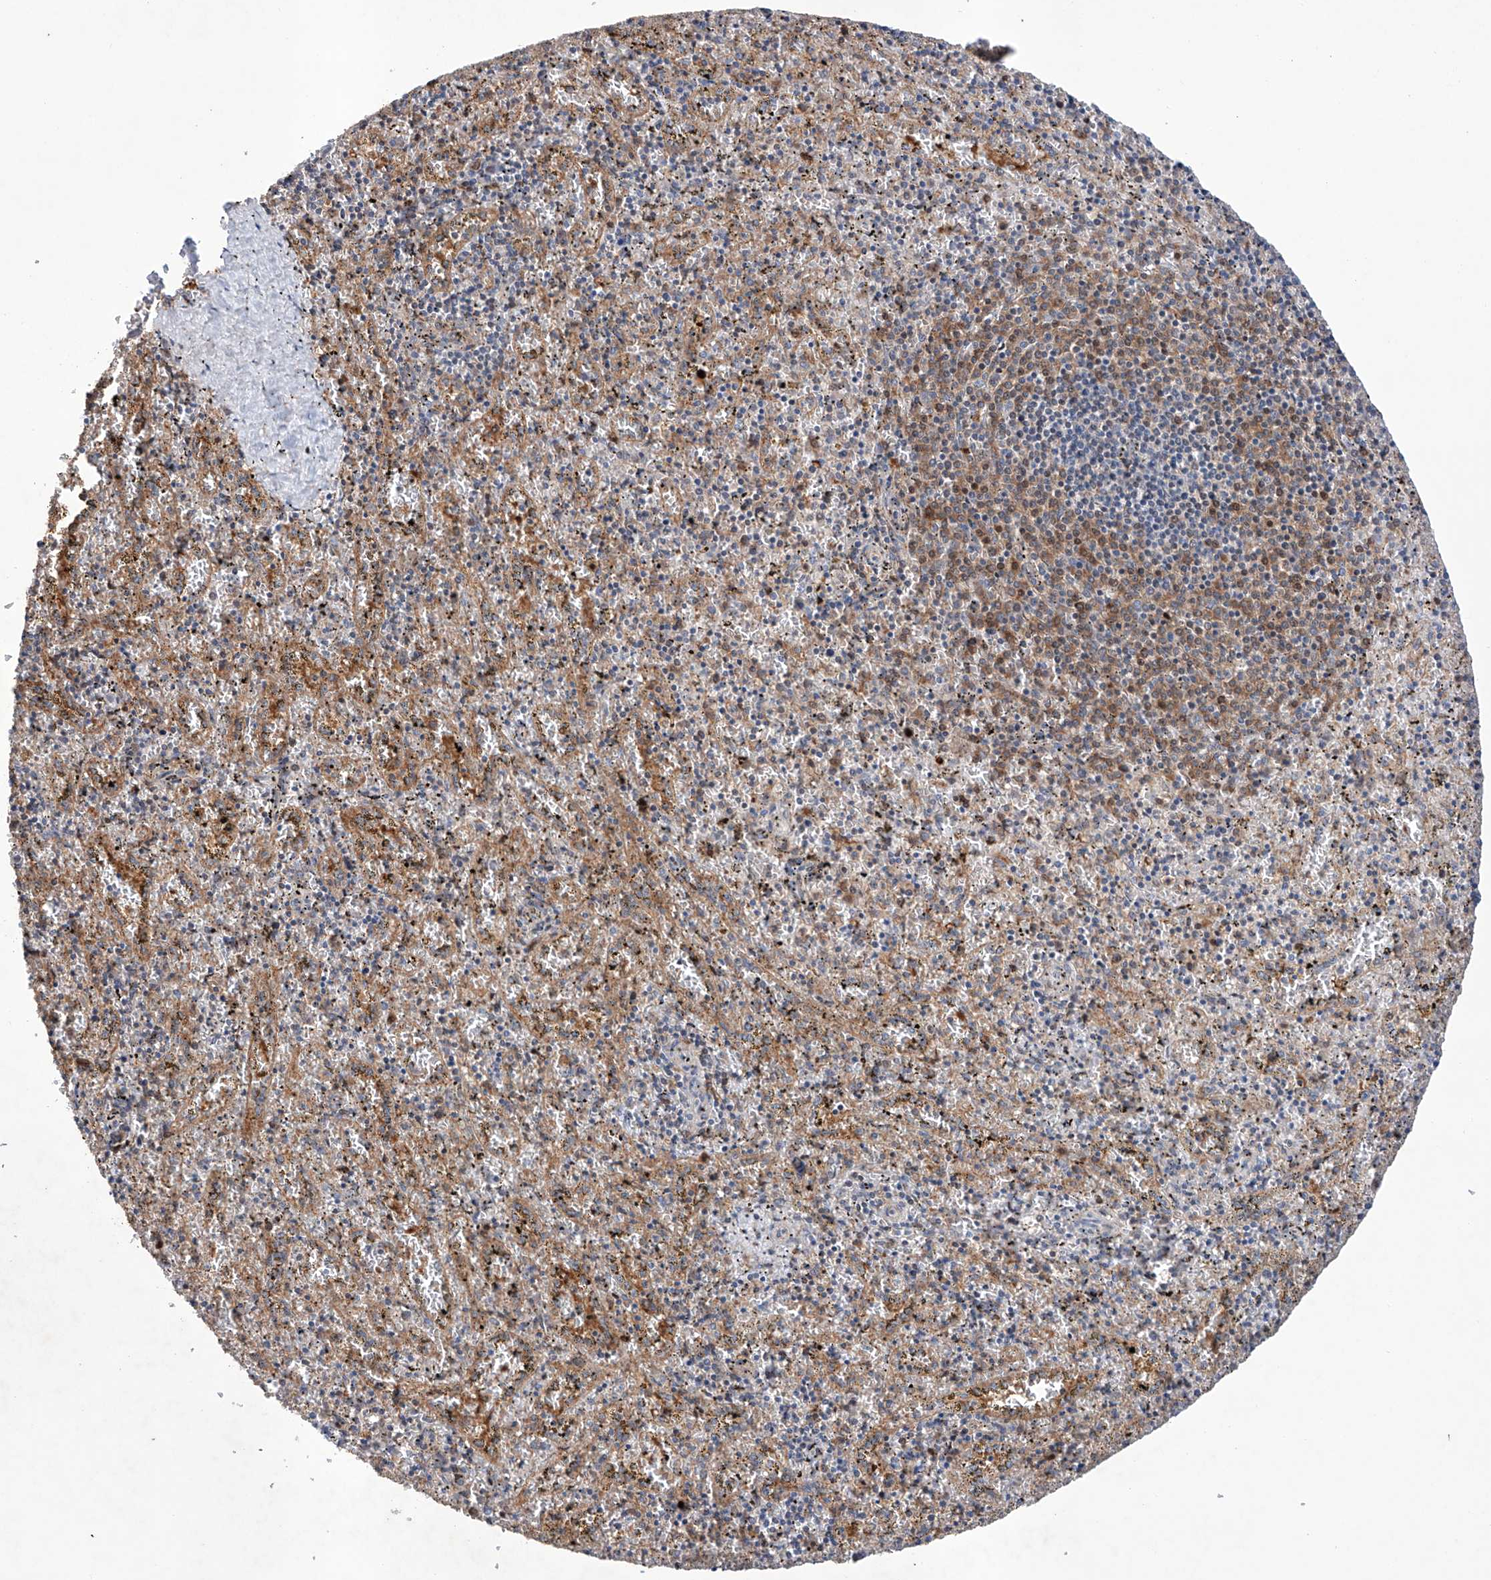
{"staining": {"intensity": "moderate", "quantity": "<25%", "location": "cytoplasmic/membranous"}, "tissue": "spleen", "cell_type": "Cells in red pulp", "image_type": "normal", "snomed": [{"axis": "morphology", "description": "Normal tissue, NOS"}, {"axis": "topography", "description": "Spleen"}], "caption": "Normal spleen demonstrates moderate cytoplasmic/membranous positivity in about <25% of cells in red pulp, visualized by immunohistochemistry. Ihc stains the protein in brown and the nuclei are stained blue.", "gene": "TIMM23", "patient": {"sex": "male", "age": 11}}